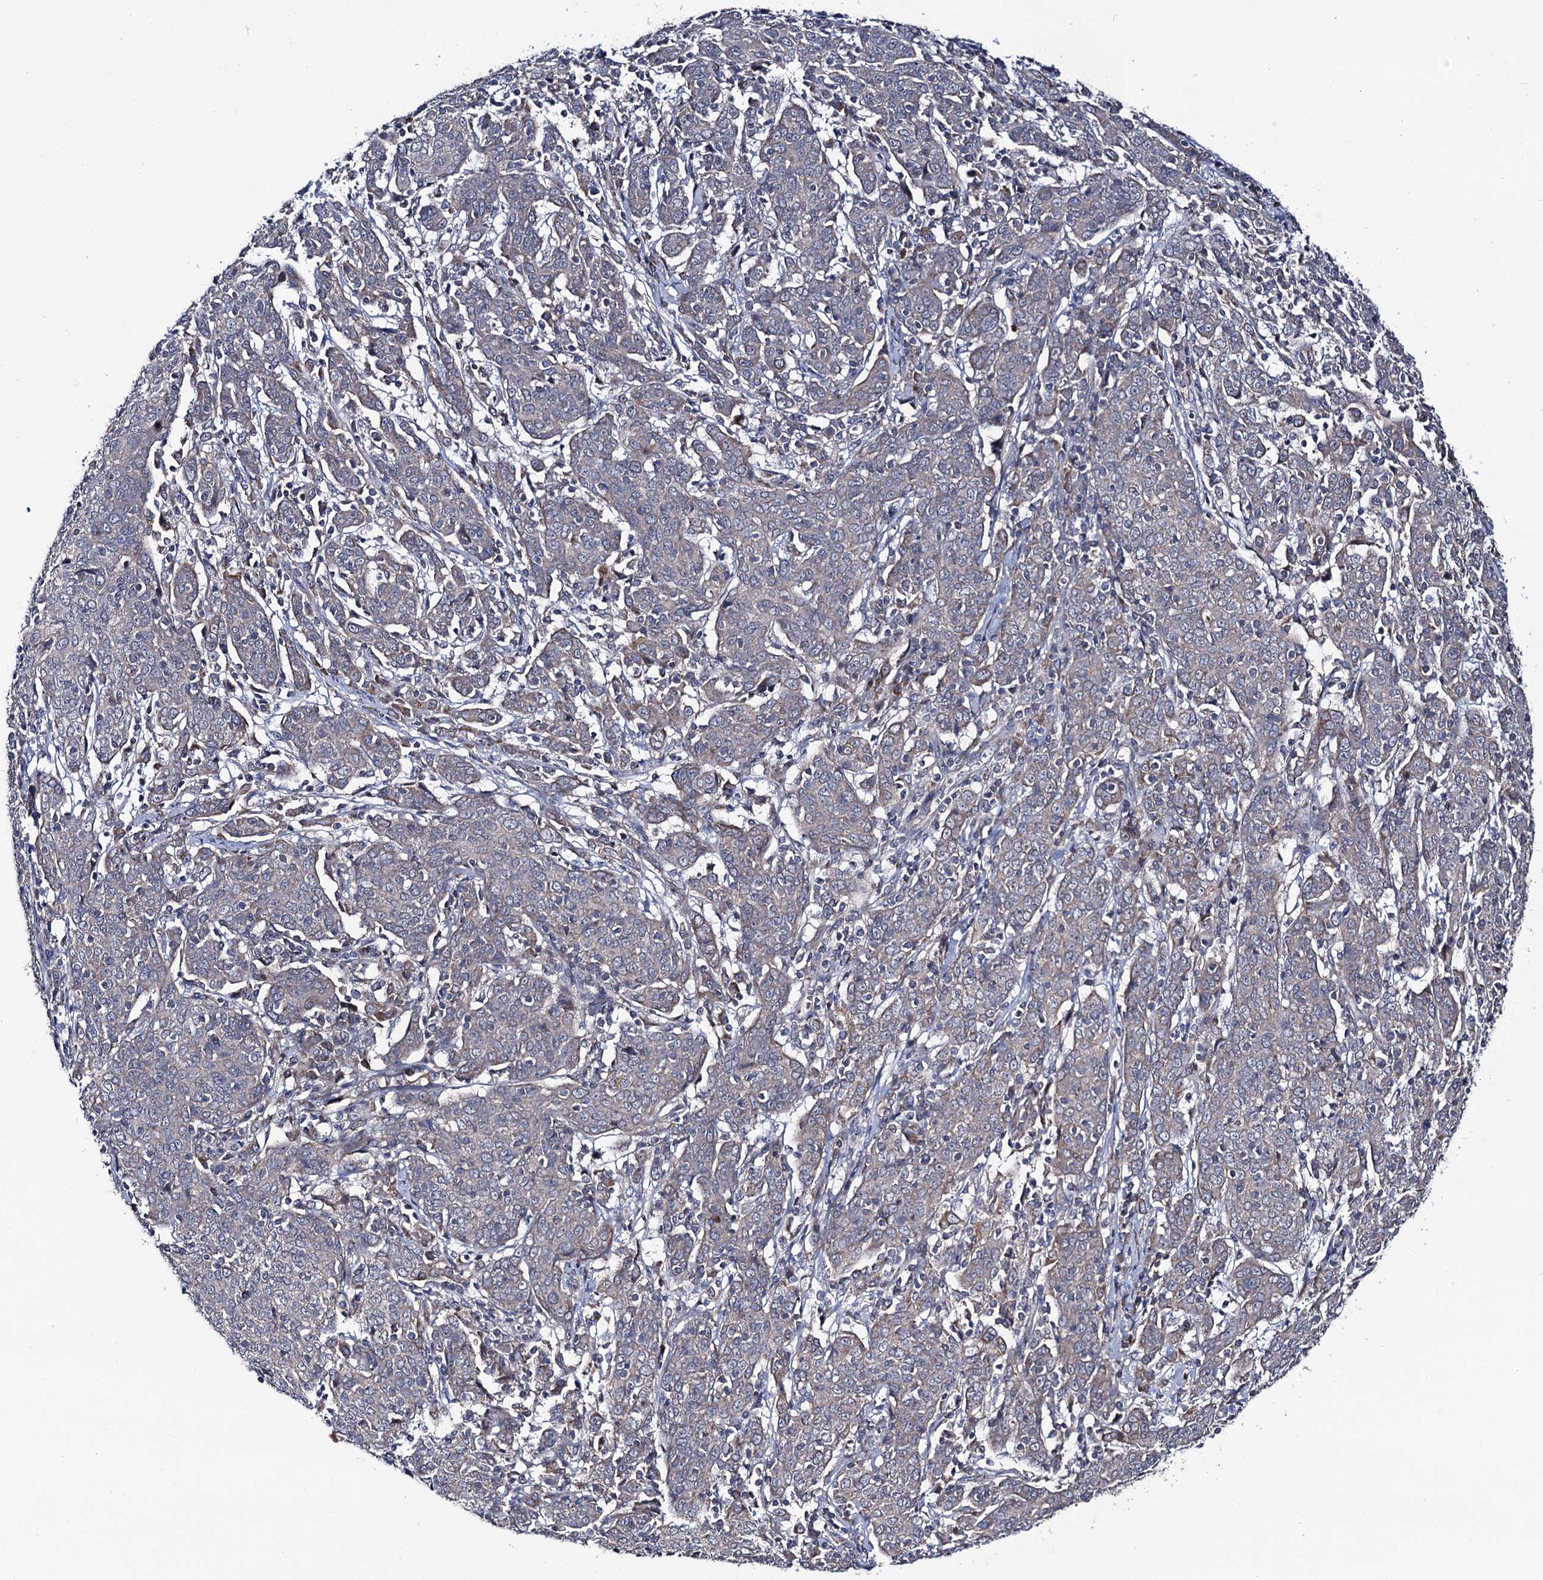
{"staining": {"intensity": "negative", "quantity": "none", "location": "none"}, "tissue": "cervical cancer", "cell_type": "Tumor cells", "image_type": "cancer", "snomed": [{"axis": "morphology", "description": "Squamous cell carcinoma, NOS"}, {"axis": "topography", "description": "Cervix"}], "caption": "This is an immunohistochemistry (IHC) micrograph of human cervical squamous cell carcinoma. There is no staining in tumor cells.", "gene": "VPS37D", "patient": {"sex": "female", "age": 67}}